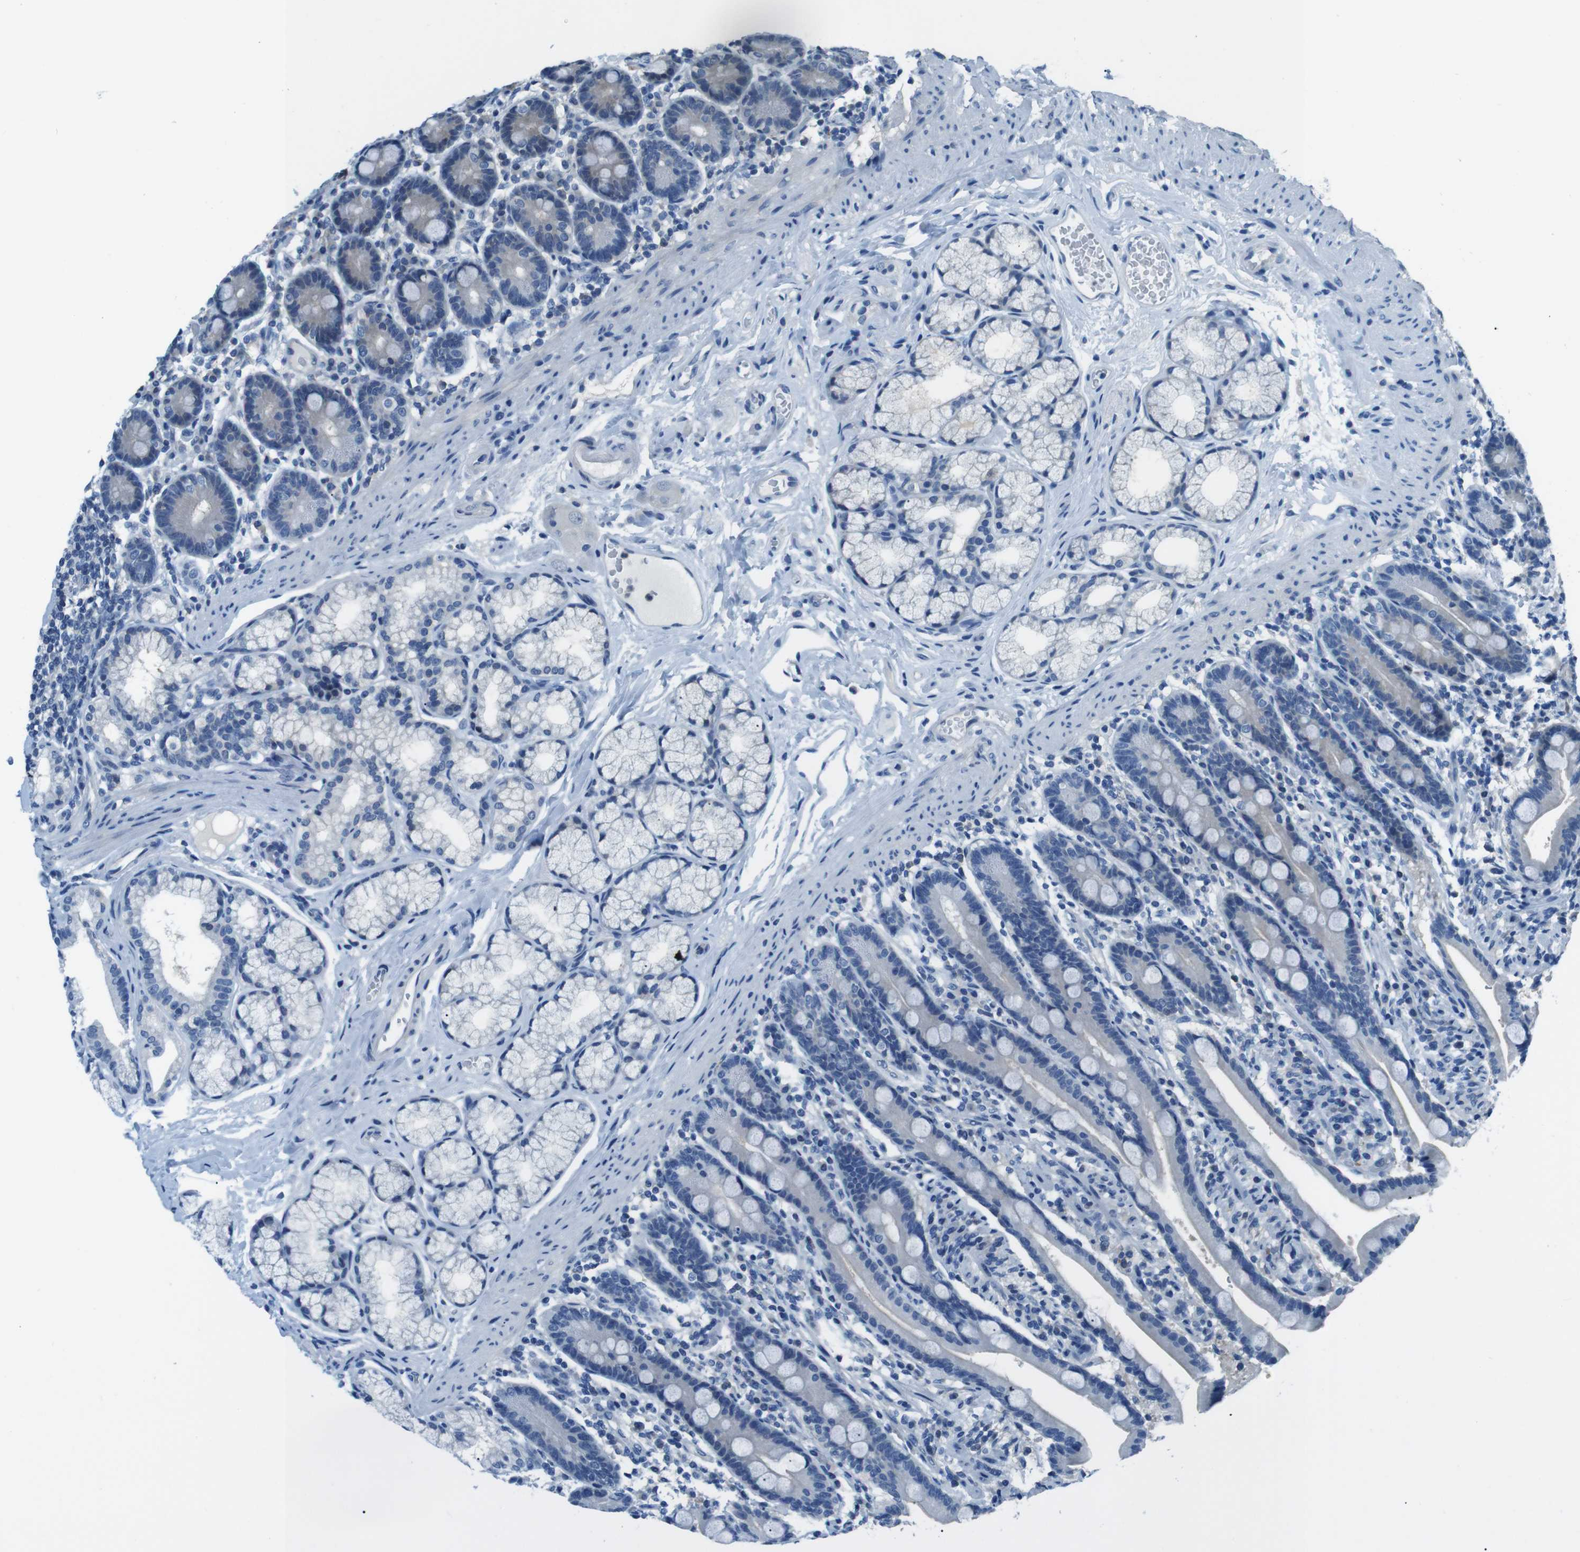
{"staining": {"intensity": "weak", "quantity": "25%-75%", "location": "cytoplasmic/membranous"}, "tissue": "duodenum", "cell_type": "Glandular cells", "image_type": "normal", "snomed": [{"axis": "morphology", "description": "Normal tissue, NOS"}, {"axis": "topography", "description": "Duodenum"}], "caption": "Immunohistochemistry (IHC) staining of unremarkable duodenum, which shows low levels of weak cytoplasmic/membranous expression in approximately 25%-75% of glandular cells indicating weak cytoplasmic/membranous protein staining. The staining was performed using DAB (3,3'-diaminobenzidine) (brown) for protein detection and nuclei were counterstained in hematoxylin (blue).", "gene": "NANOS2", "patient": {"sex": "male", "age": 54}}